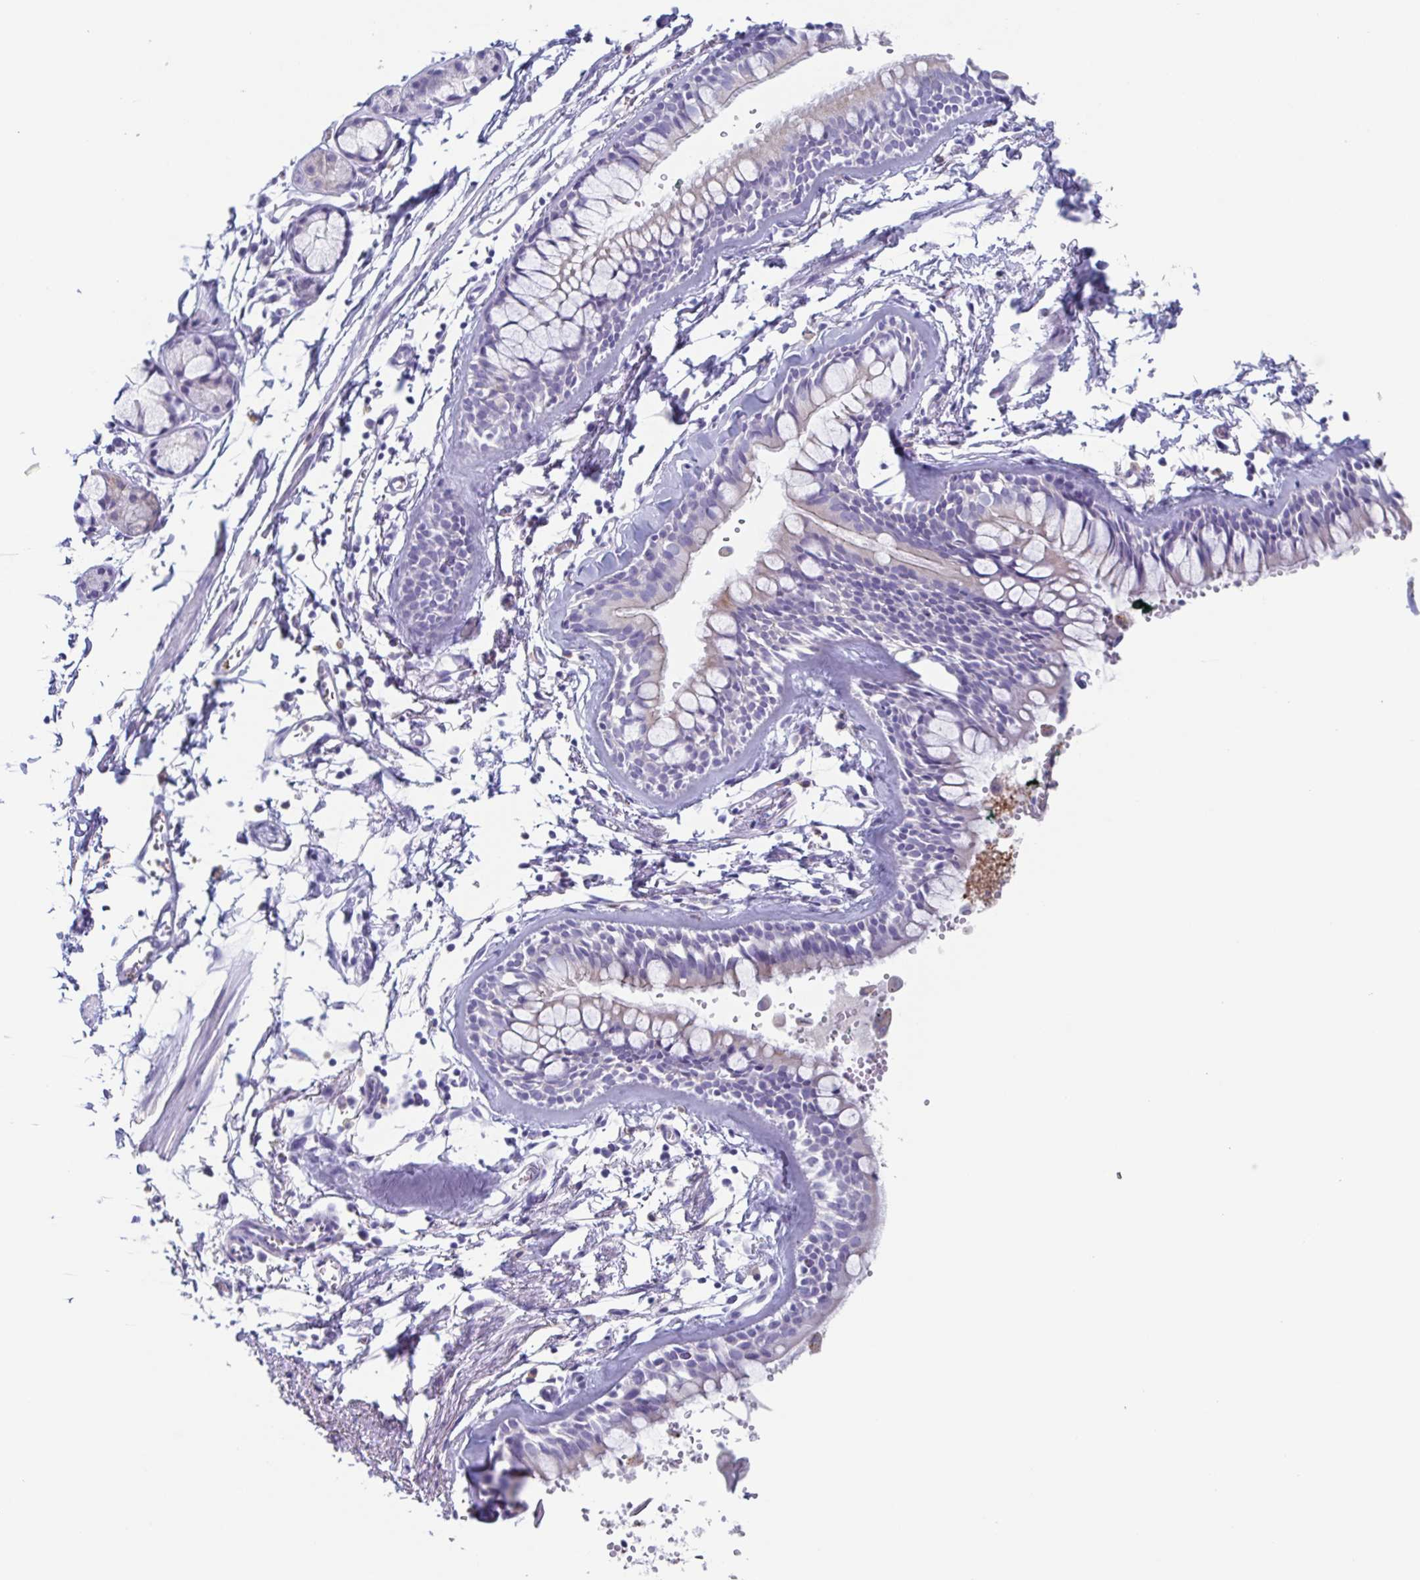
{"staining": {"intensity": "negative", "quantity": "none", "location": "none"}, "tissue": "bronchus", "cell_type": "Respiratory epithelial cells", "image_type": "normal", "snomed": [{"axis": "morphology", "description": "Normal tissue, NOS"}, {"axis": "topography", "description": "Cartilage tissue"}, {"axis": "topography", "description": "Bronchus"}], "caption": "There is no significant expression in respiratory epithelial cells of bronchus. (Stains: DAB immunohistochemistry with hematoxylin counter stain, Microscopy: brightfield microscopy at high magnification).", "gene": "LYRM2", "patient": {"sex": "female", "age": 59}}